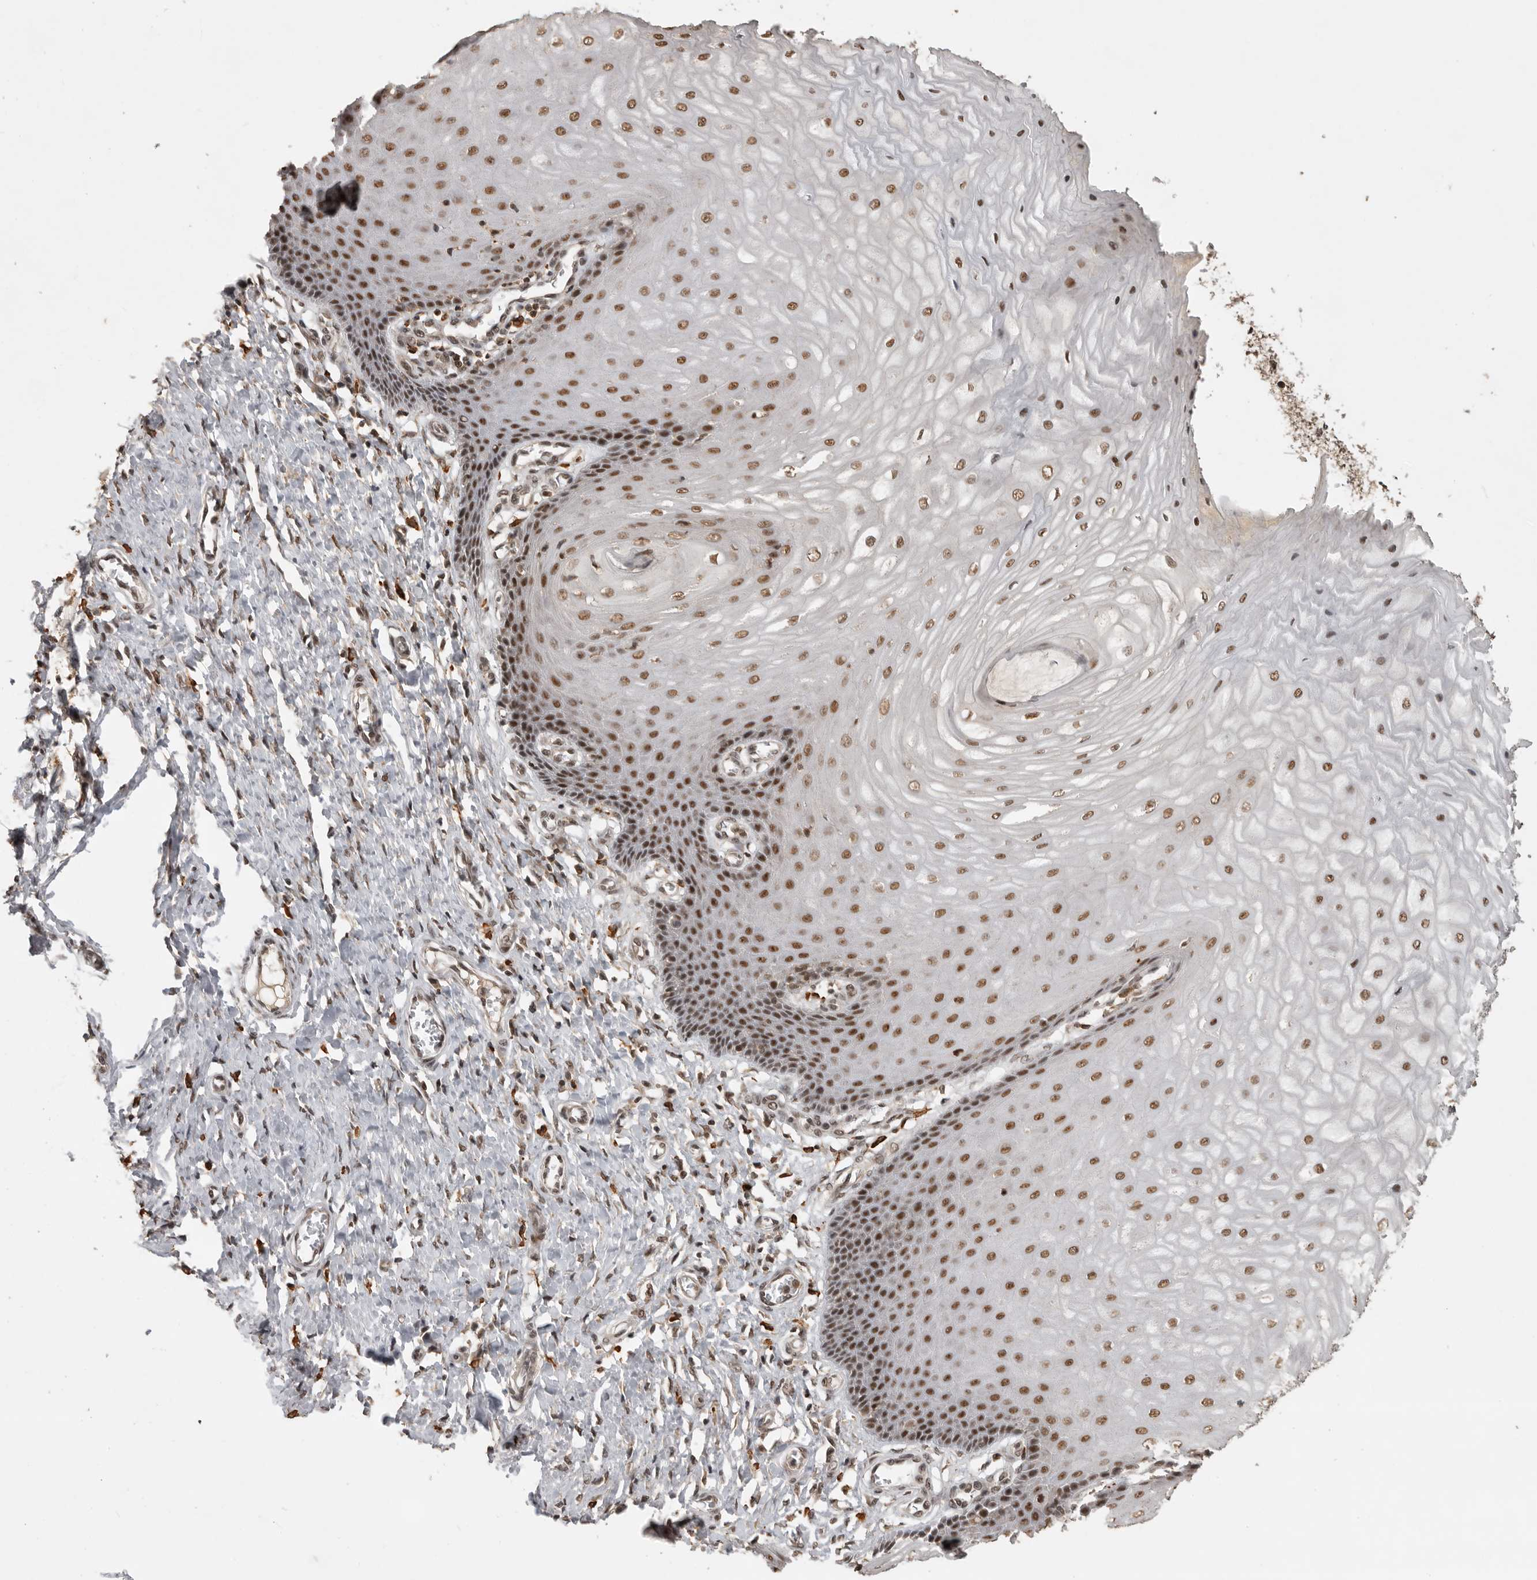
{"staining": {"intensity": "moderate", "quantity": ">75%", "location": "nuclear"}, "tissue": "cervix", "cell_type": "Glandular cells", "image_type": "normal", "snomed": [{"axis": "morphology", "description": "Normal tissue, NOS"}, {"axis": "topography", "description": "Cervix"}], "caption": "A high-resolution micrograph shows immunohistochemistry (IHC) staining of normal cervix, which demonstrates moderate nuclear staining in about >75% of glandular cells. Using DAB (3,3'-diaminobenzidine) (brown) and hematoxylin (blue) stains, captured at high magnification using brightfield microscopy.", "gene": "CBLL1", "patient": {"sex": "female", "age": 55}}